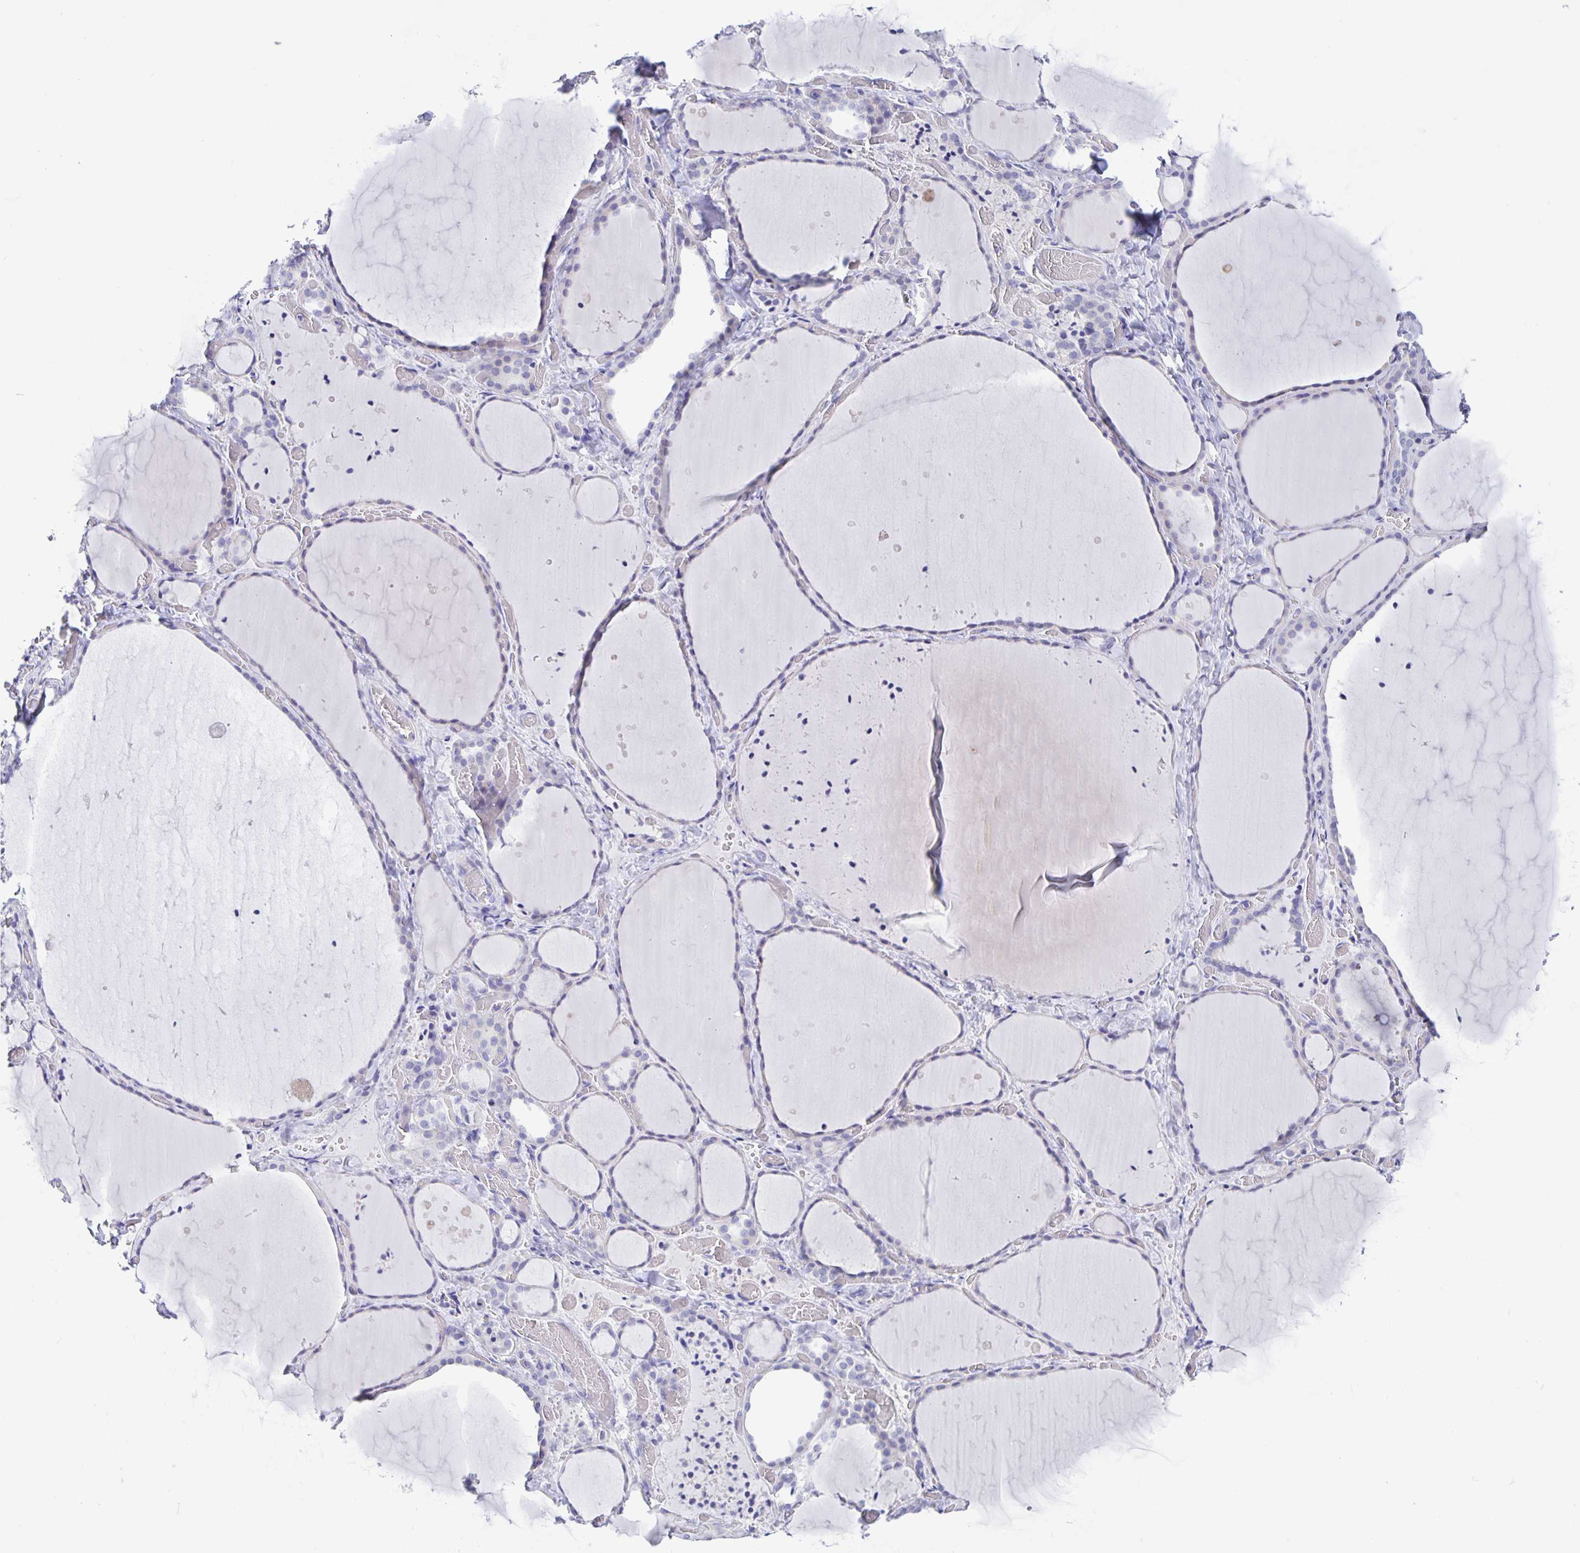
{"staining": {"intensity": "negative", "quantity": "none", "location": "none"}, "tissue": "thyroid gland", "cell_type": "Glandular cells", "image_type": "normal", "snomed": [{"axis": "morphology", "description": "Normal tissue, NOS"}, {"axis": "topography", "description": "Thyroid gland"}], "caption": "High magnification brightfield microscopy of benign thyroid gland stained with DAB (3,3'-diaminobenzidine) (brown) and counterstained with hematoxylin (blue): glandular cells show no significant staining. (DAB (3,3'-diaminobenzidine) IHC with hematoxylin counter stain).", "gene": "ERMN", "patient": {"sex": "female", "age": 36}}